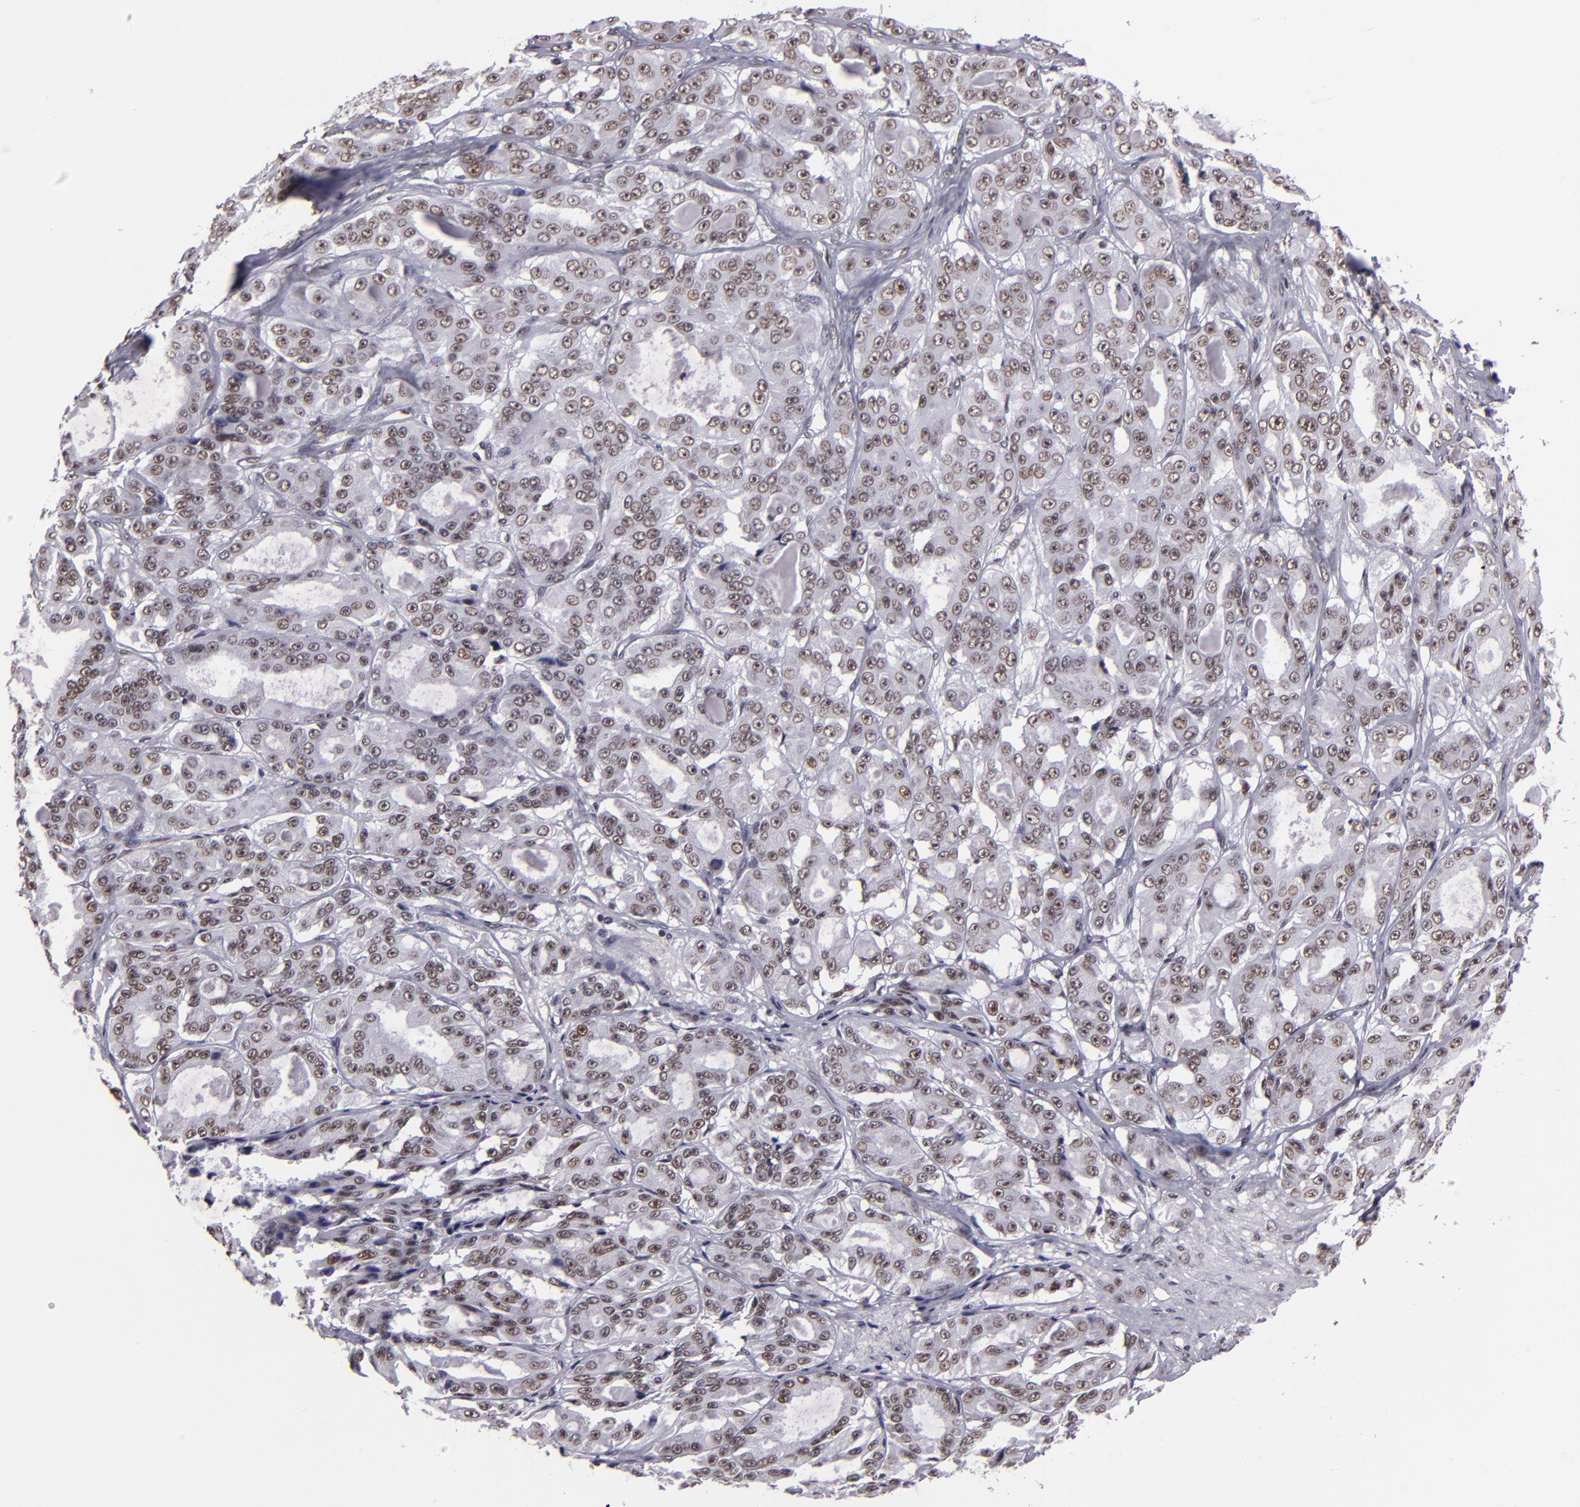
{"staining": {"intensity": "weak", "quantity": ">75%", "location": "nuclear"}, "tissue": "ovarian cancer", "cell_type": "Tumor cells", "image_type": "cancer", "snomed": [{"axis": "morphology", "description": "Carcinoma, endometroid"}, {"axis": "topography", "description": "Ovary"}], "caption": "Protein analysis of ovarian cancer tissue reveals weak nuclear expression in approximately >75% of tumor cells.", "gene": "BRD8", "patient": {"sex": "female", "age": 61}}